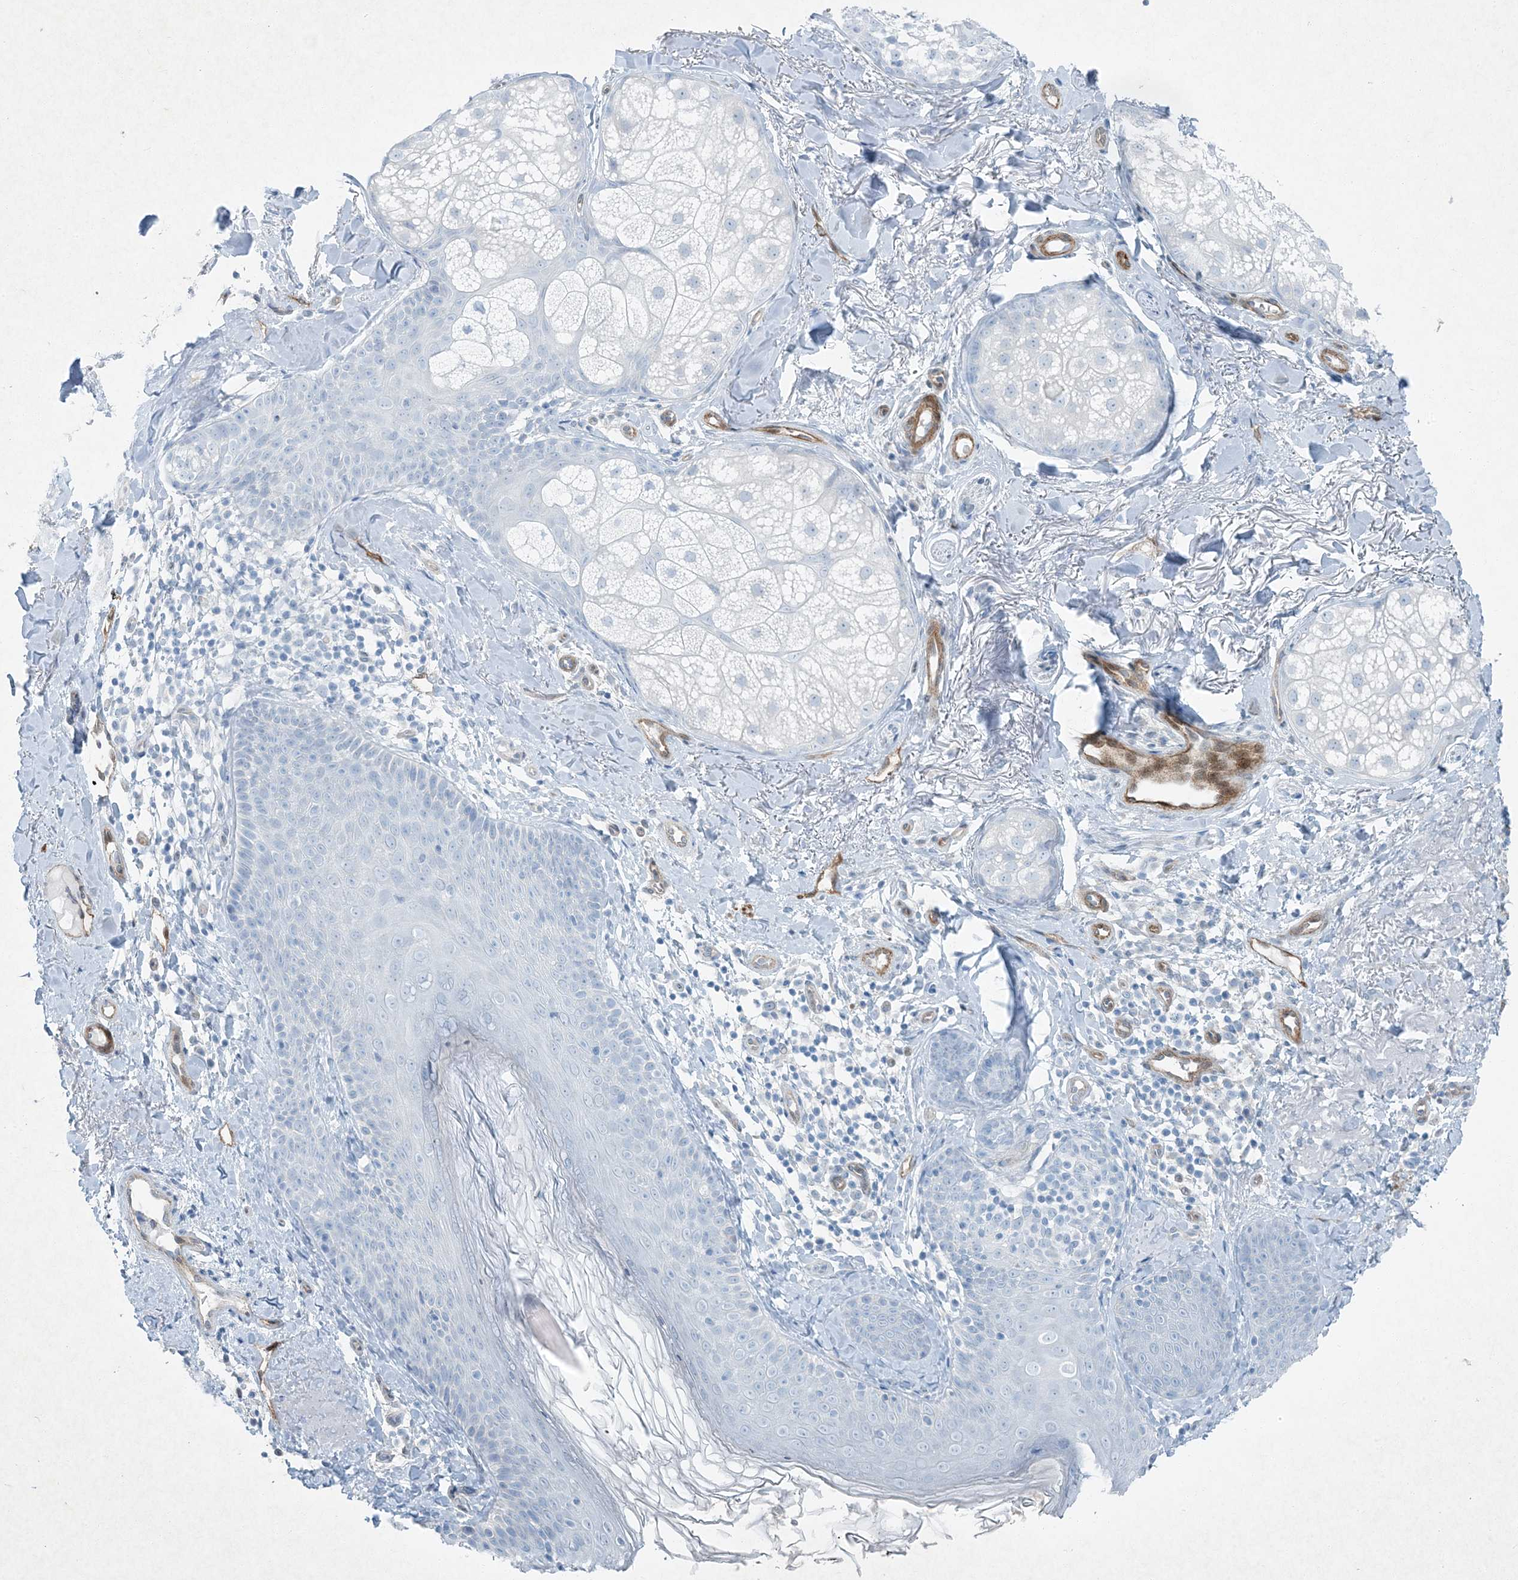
{"staining": {"intensity": "negative", "quantity": "none", "location": "none"}, "tissue": "skin", "cell_type": "Fibroblasts", "image_type": "normal", "snomed": [{"axis": "morphology", "description": "Normal tissue, NOS"}, {"axis": "topography", "description": "Skin"}], "caption": "DAB (3,3'-diaminobenzidine) immunohistochemical staining of benign human skin exhibits no significant staining in fibroblasts.", "gene": "PGM5", "patient": {"sex": "male", "age": 57}}